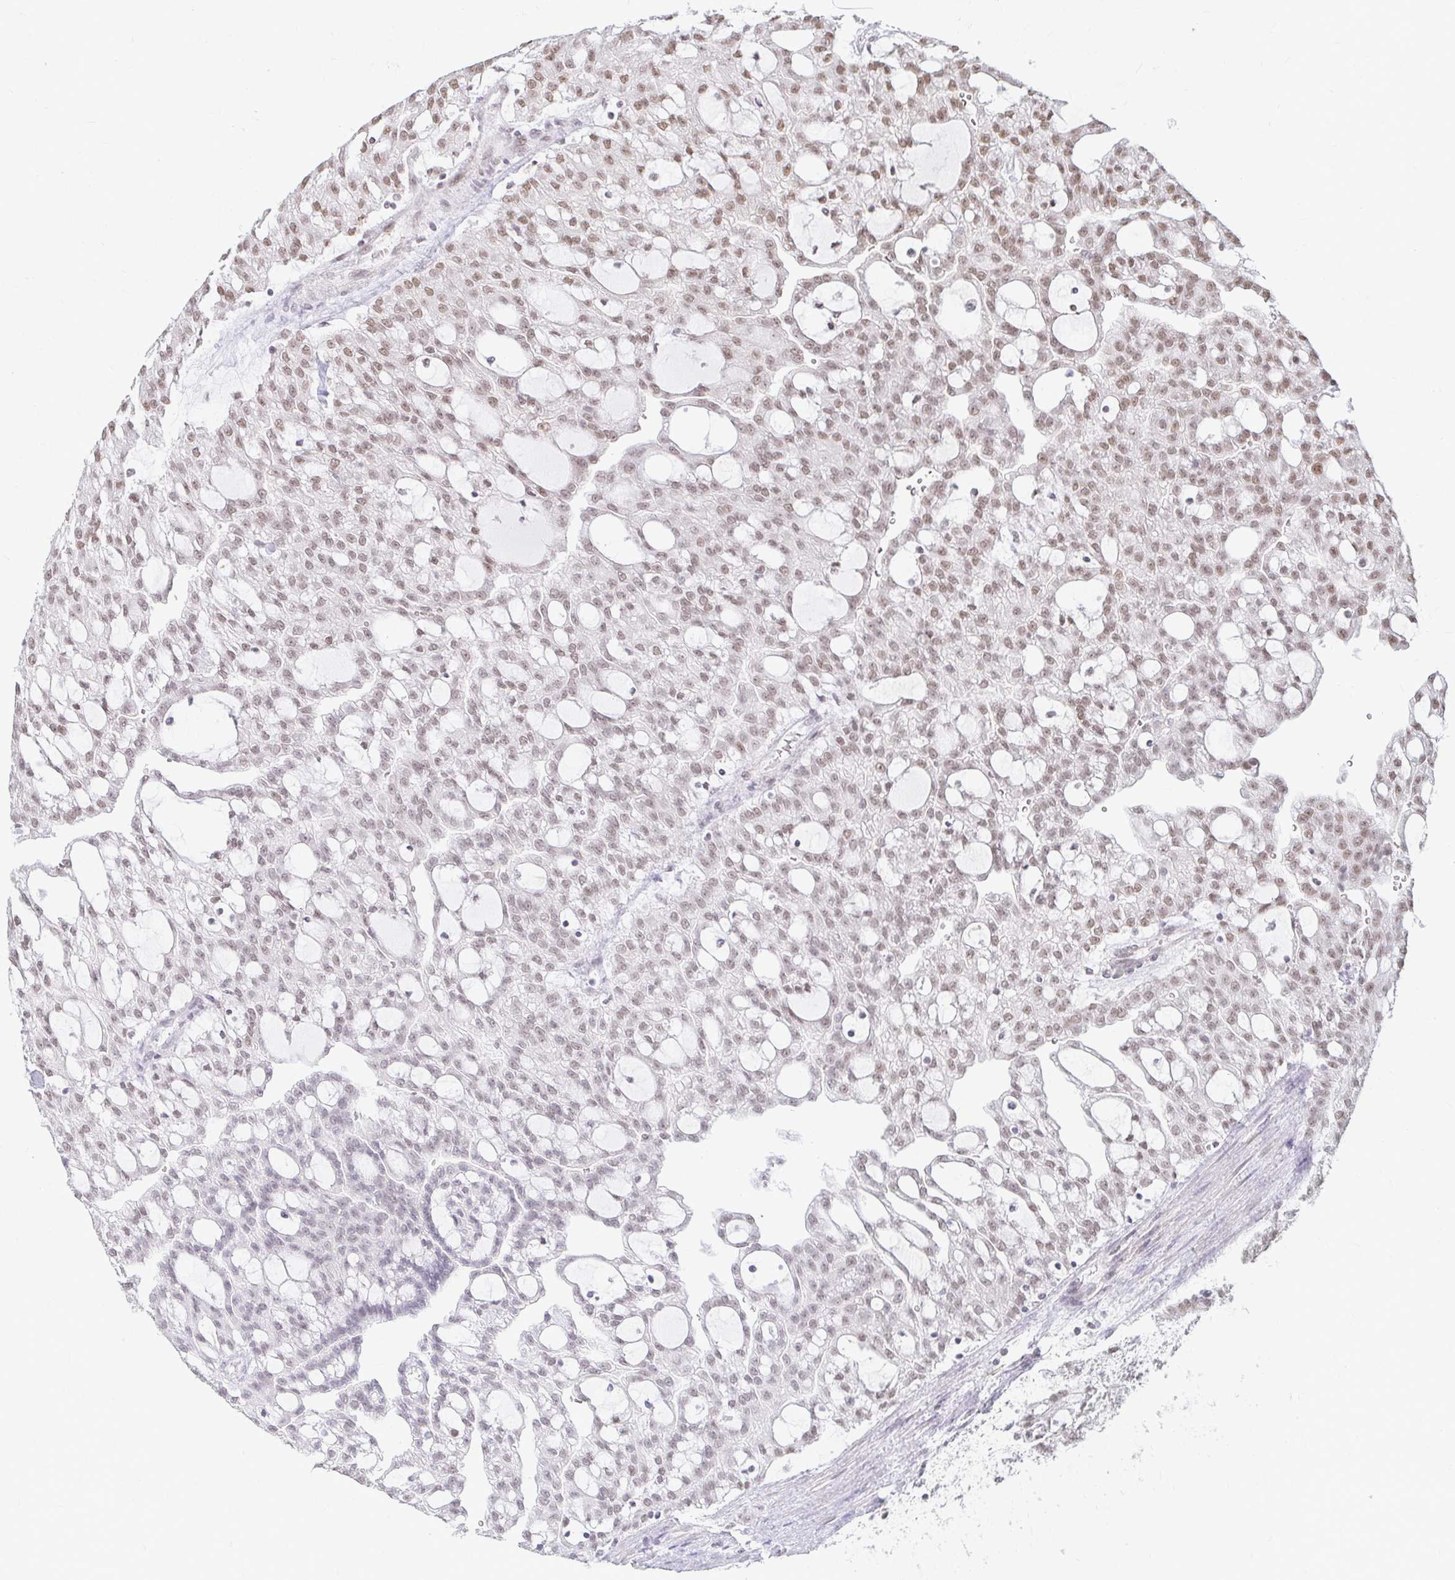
{"staining": {"intensity": "moderate", "quantity": "25%-75%", "location": "nuclear"}, "tissue": "renal cancer", "cell_type": "Tumor cells", "image_type": "cancer", "snomed": [{"axis": "morphology", "description": "Adenocarcinoma, NOS"}, {"axis": "topography", "description": "Kidney"}], "caption": "Adenocarcinoma (renal) stained with IHC shows moderate nuclear staining in about 25%-75% of tumor cells.", "gene": "HNRNPU", "patient": {"sex": "male", "age": 63}}